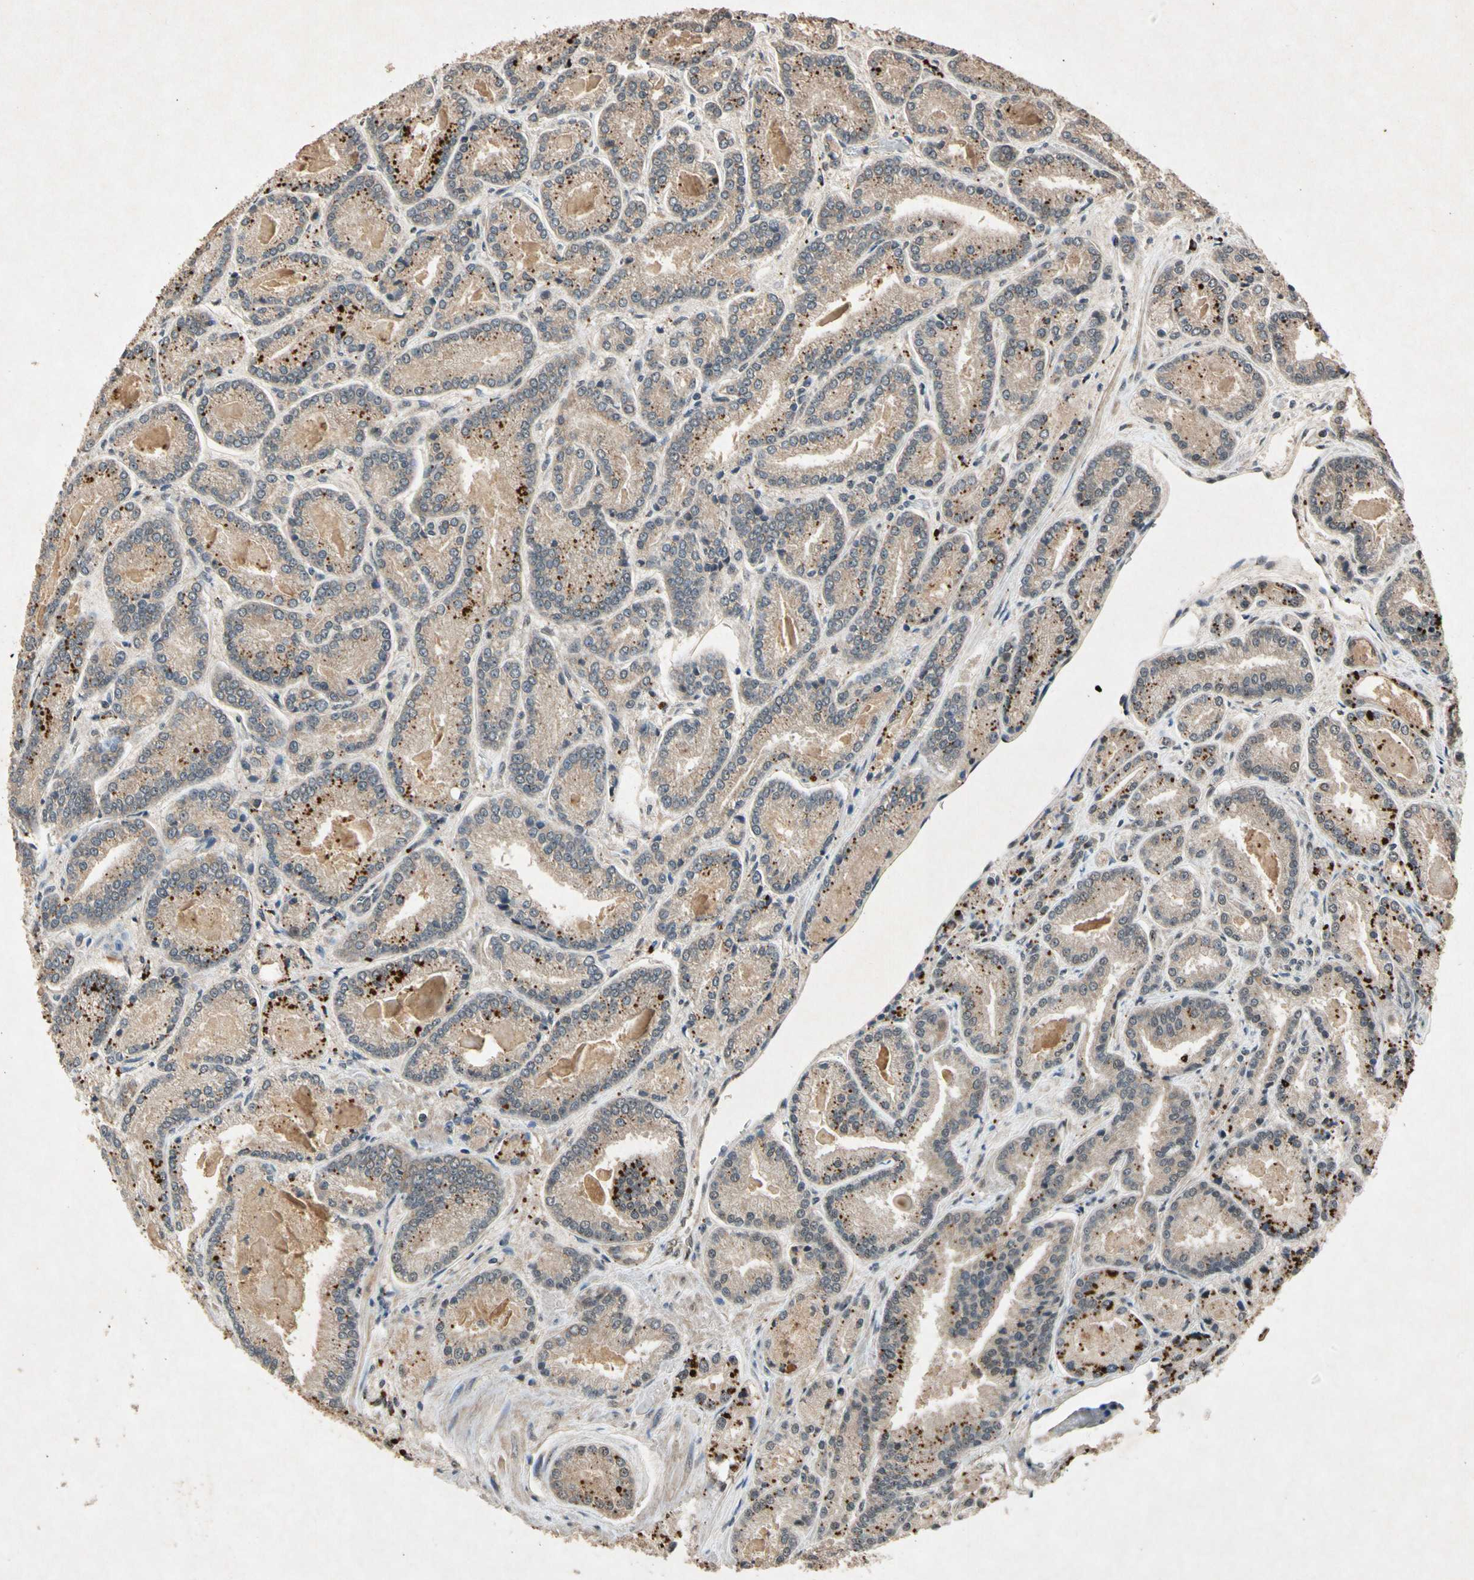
{"staining": {"intensity": "moderate", "quantity": ">75%", "location": "cytoplasmic/membranous,nuclear"}, "tissue": "prostate cancer", "cell_type": "Tumor cells", "image_type": "cancer", "snomed": [{"axis": "morphology", "description": "Adenocarcinoma, Low grade"}, {"axis": "topography", "description": "Prostate"}], "caption": "Prostate cancer stained with a protein marker displays moderate staining in tumor cells.", "gene": "PML", "patient": {"sex": "male", "age": 59}}